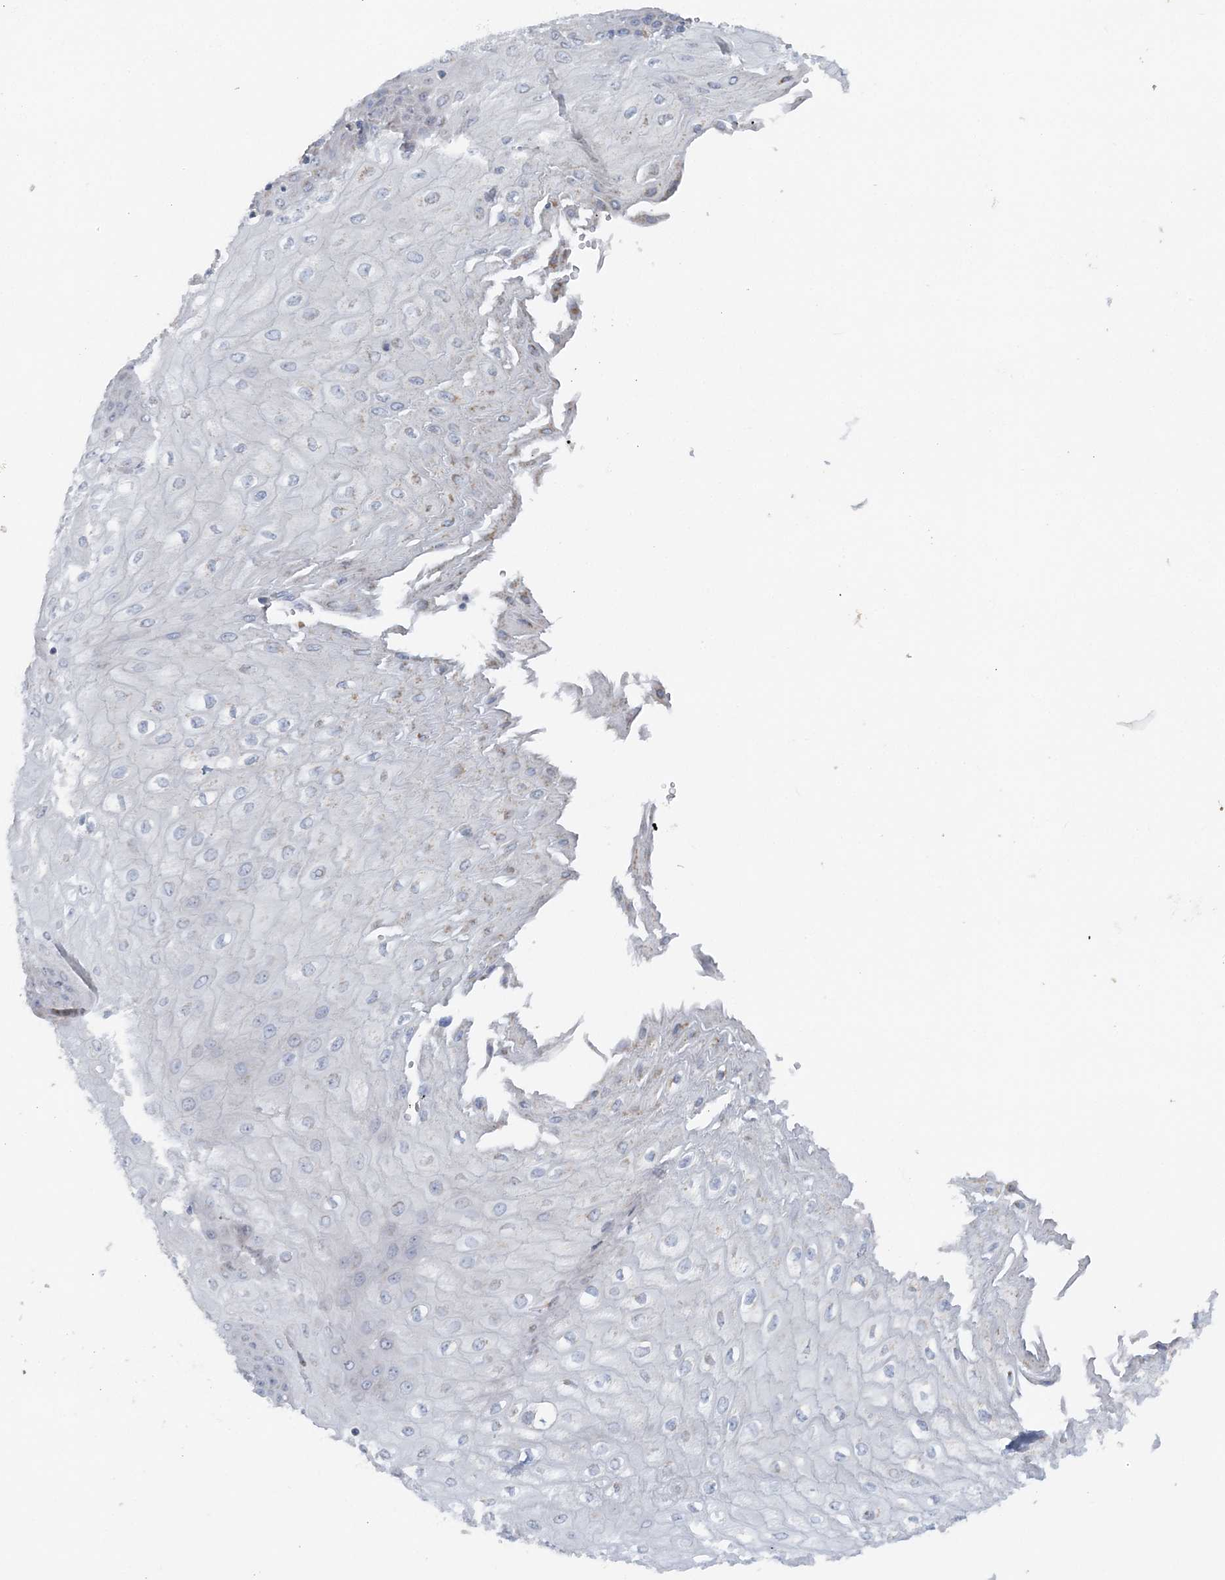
{"staining": {"intensity": "moderate", "quantity": "<25%", "location": "cytoplasmic/membranous"}, "tissue": "esophagus", "cell_type": "Squamous epithelial cells", "image_type": "normal", "snomed": [{"axis": "morphology", "description": "Normal tissue, NOS"}, {"axis": "topography", "description": "Esophagus"}], "caption": "Protein expression analysis of unremarkable human esophagus reveals moderate cytoplasmic/membranous positivity in about <25% of squamous epithelial cells.", "gene": "PCCB", "patient": {"sex": "male", "age": 60}}